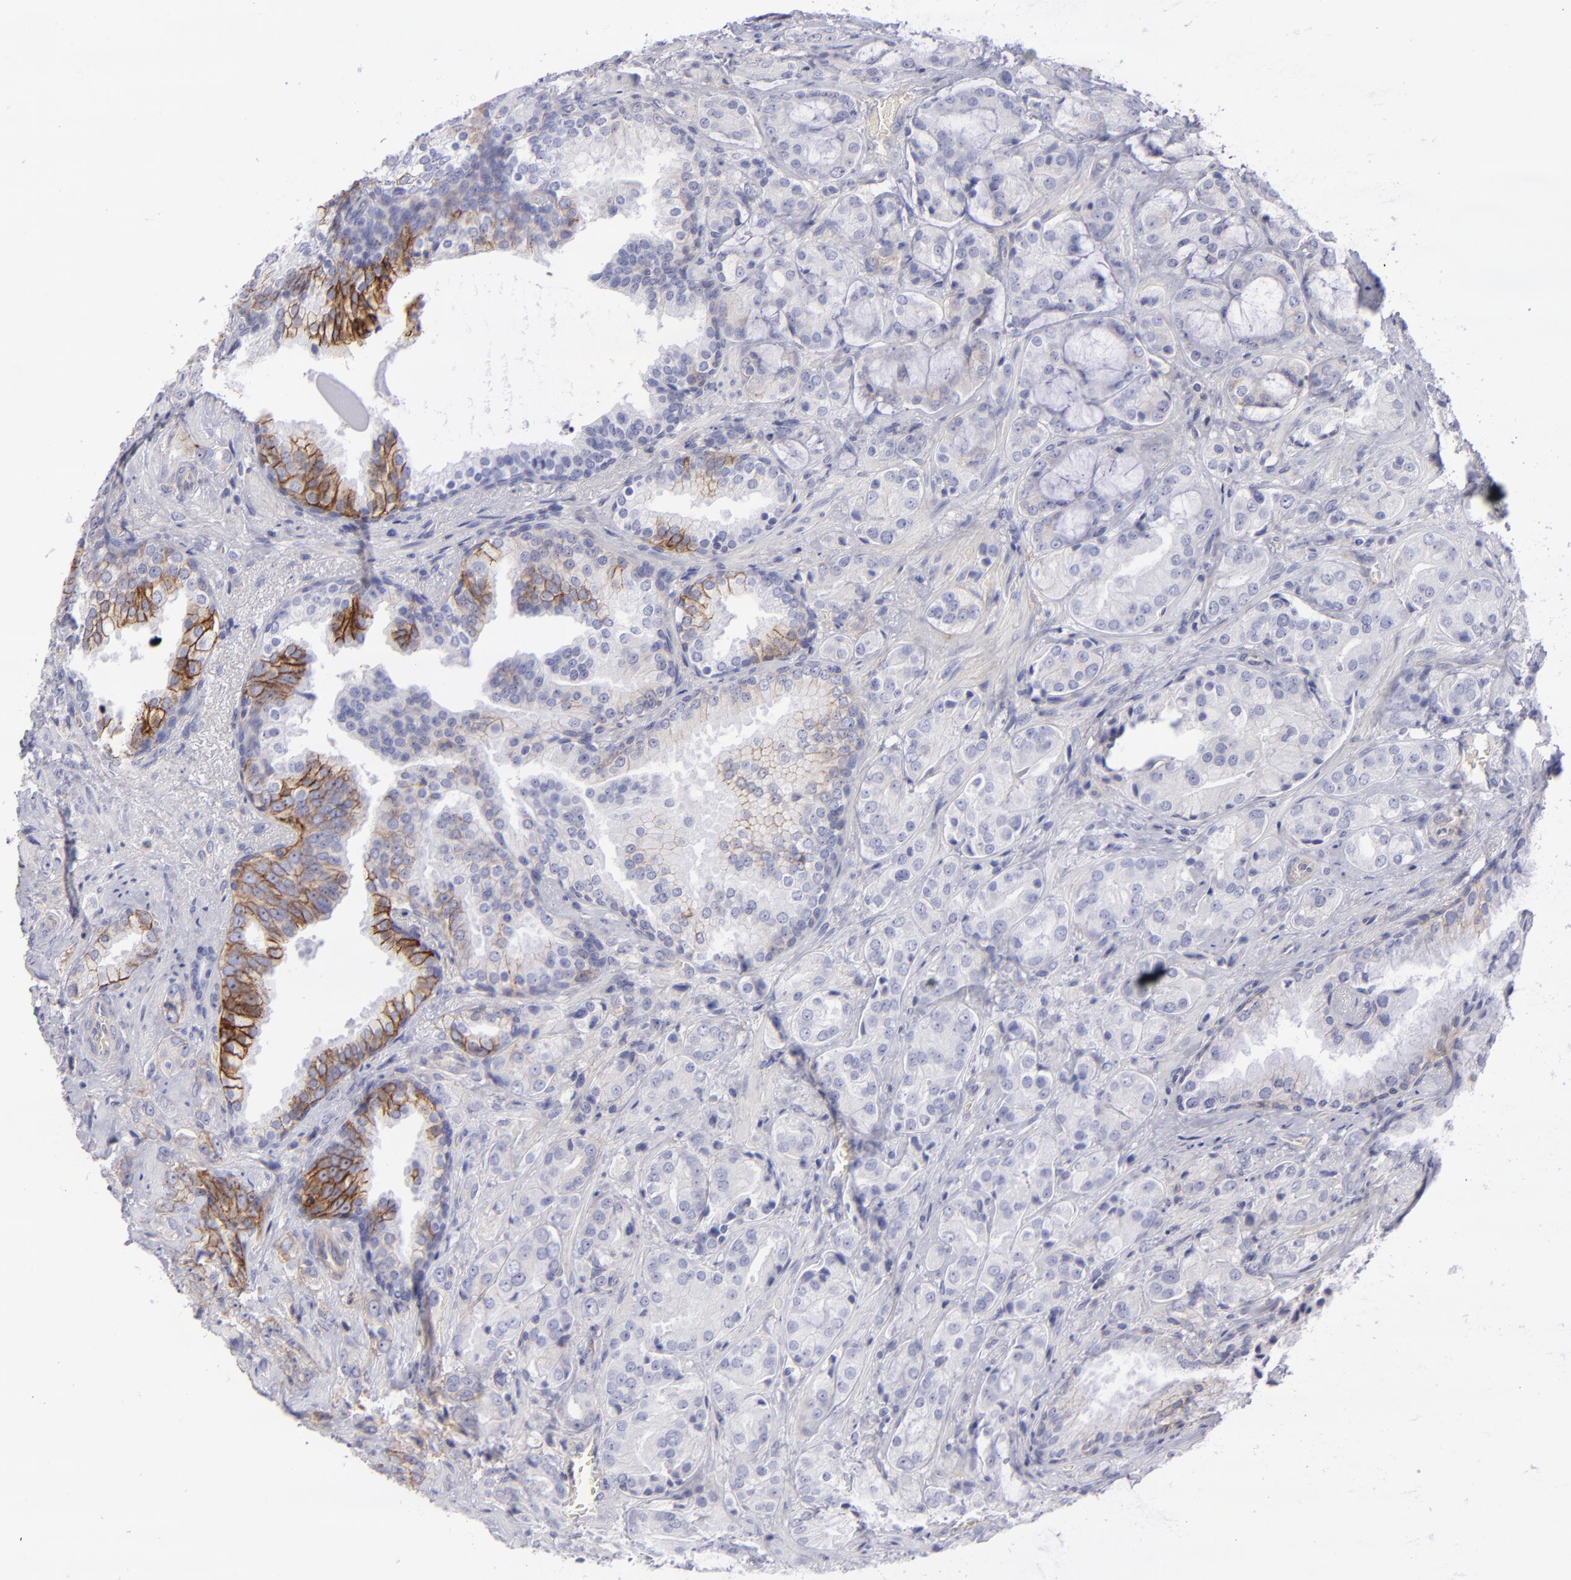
{"staining": {"intensity": "moderate", "quantity": "<25%", "location": "cytoplasmic/membranous"}, "tissue": "prostate cancer", "cell_type": "Tumor cells", "image_type": "cancer", "snomed": [{"axis": "morphology", "description": "Adenocarcinoma, Medium grade"}, {"axis": "topography", "description": "Prostate"}], "caption": "A micrograph of prostate cancer stained for a protein exhibits moderate cytoplasmic/membranous brown staining in tumor cells.", "gene": "BSG", "patient": {"sex": "male", "age": 70}}